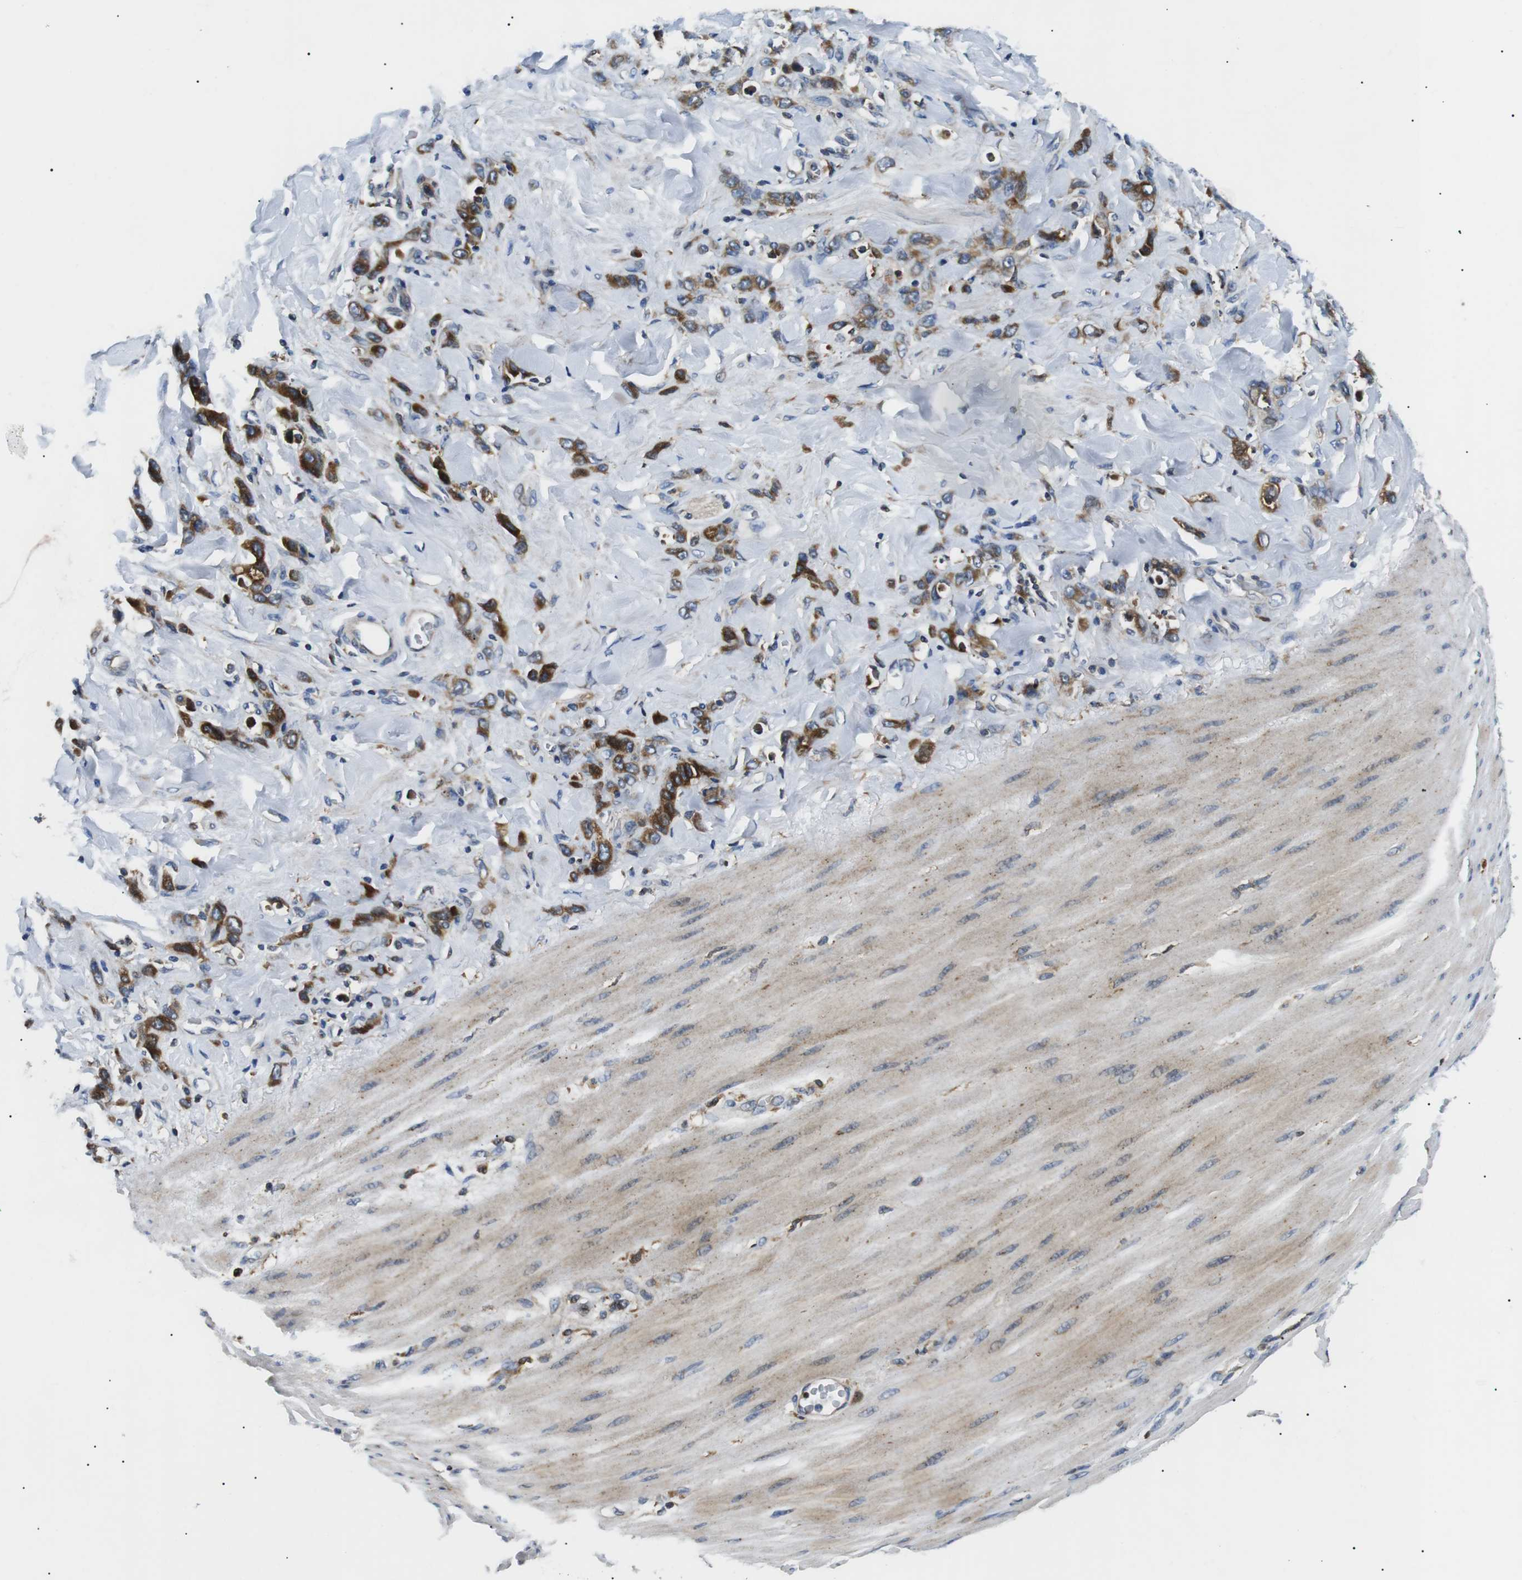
{"staining": {"intensity": "moderate", "quantity": "25%-75%", "location": "cytoplasmic/membranous"}, "tissue": "stomach cancer", "cell_type": "Tumor cells", "image_type": "cancer", "snomed": [{"axis": "morphology", "description": "Normal tissue, NOS"}, {"axis": "morphology", "description": "Adenocarcinoma, NOS"}, {"axis": "topography", "description": "Stomach"}], "caption": "A medium amount of moderate cytoplasmic/membranous staining is appreciated in approximately 25%-75% of tumor cells in stomach adenocarcinoma tissue.", "gene": "RAB9A", "patient": {"sex": "male", "age": 82}}